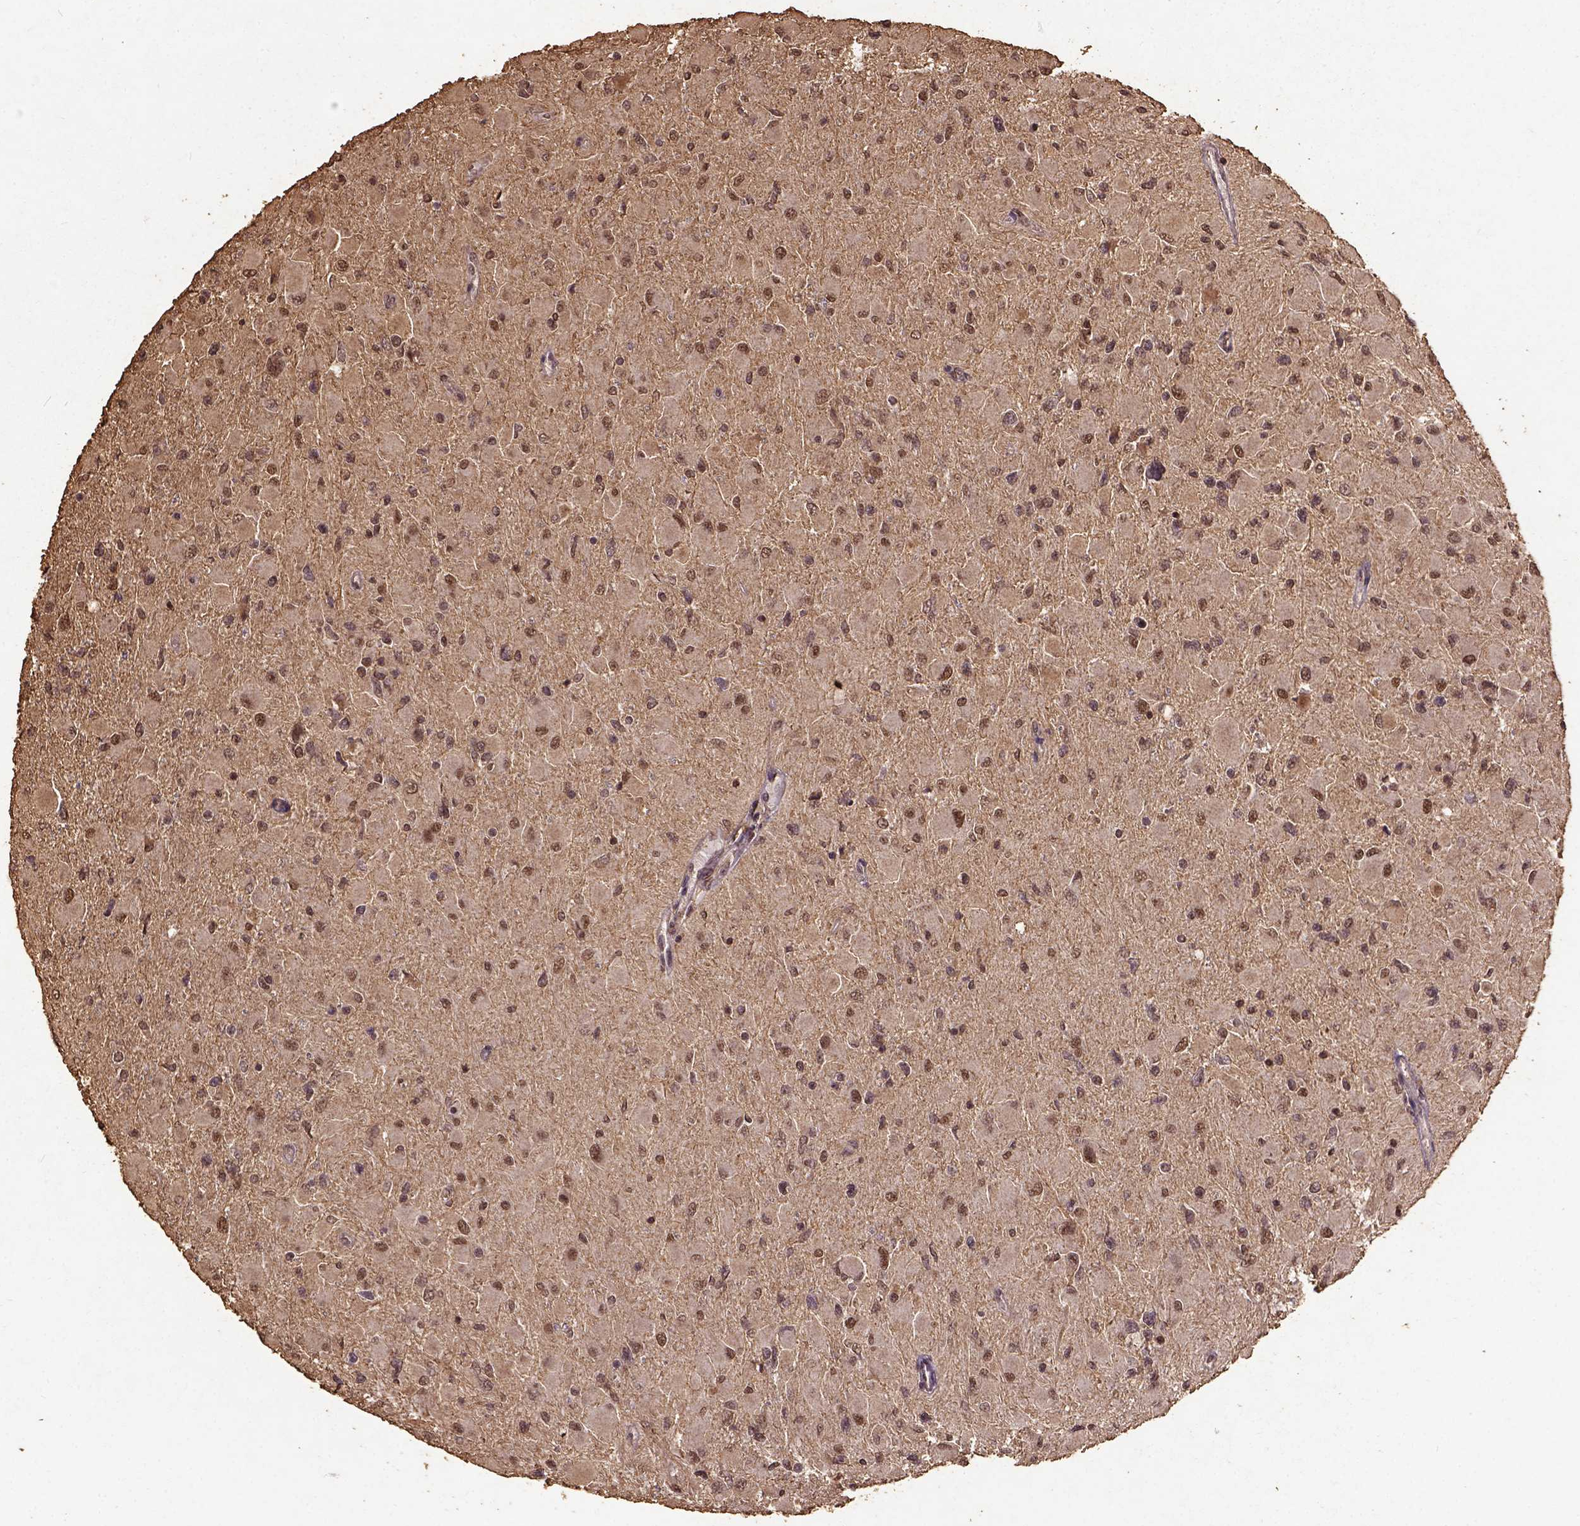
{"staining": {"intensity": "moderate", "quantity": ">75%", "location": "nuclear"}, "tissue": "glioma", "cell_type": "Tumor cells", "image_type": "cancer", "snomed": [{"axis": "morphology", "description": "Glioma, malignant, High grade"}, {"axis": "topography", "description": "Cerebral cortex"}], "caption": "This is a histology image of immunohistochemistry staining of malignant glioma (high-grade), which shows moderate expression in the nuclear of tumor cells.", "gene": "NACC1", "patient": {"sex": "female", "age": 36}}